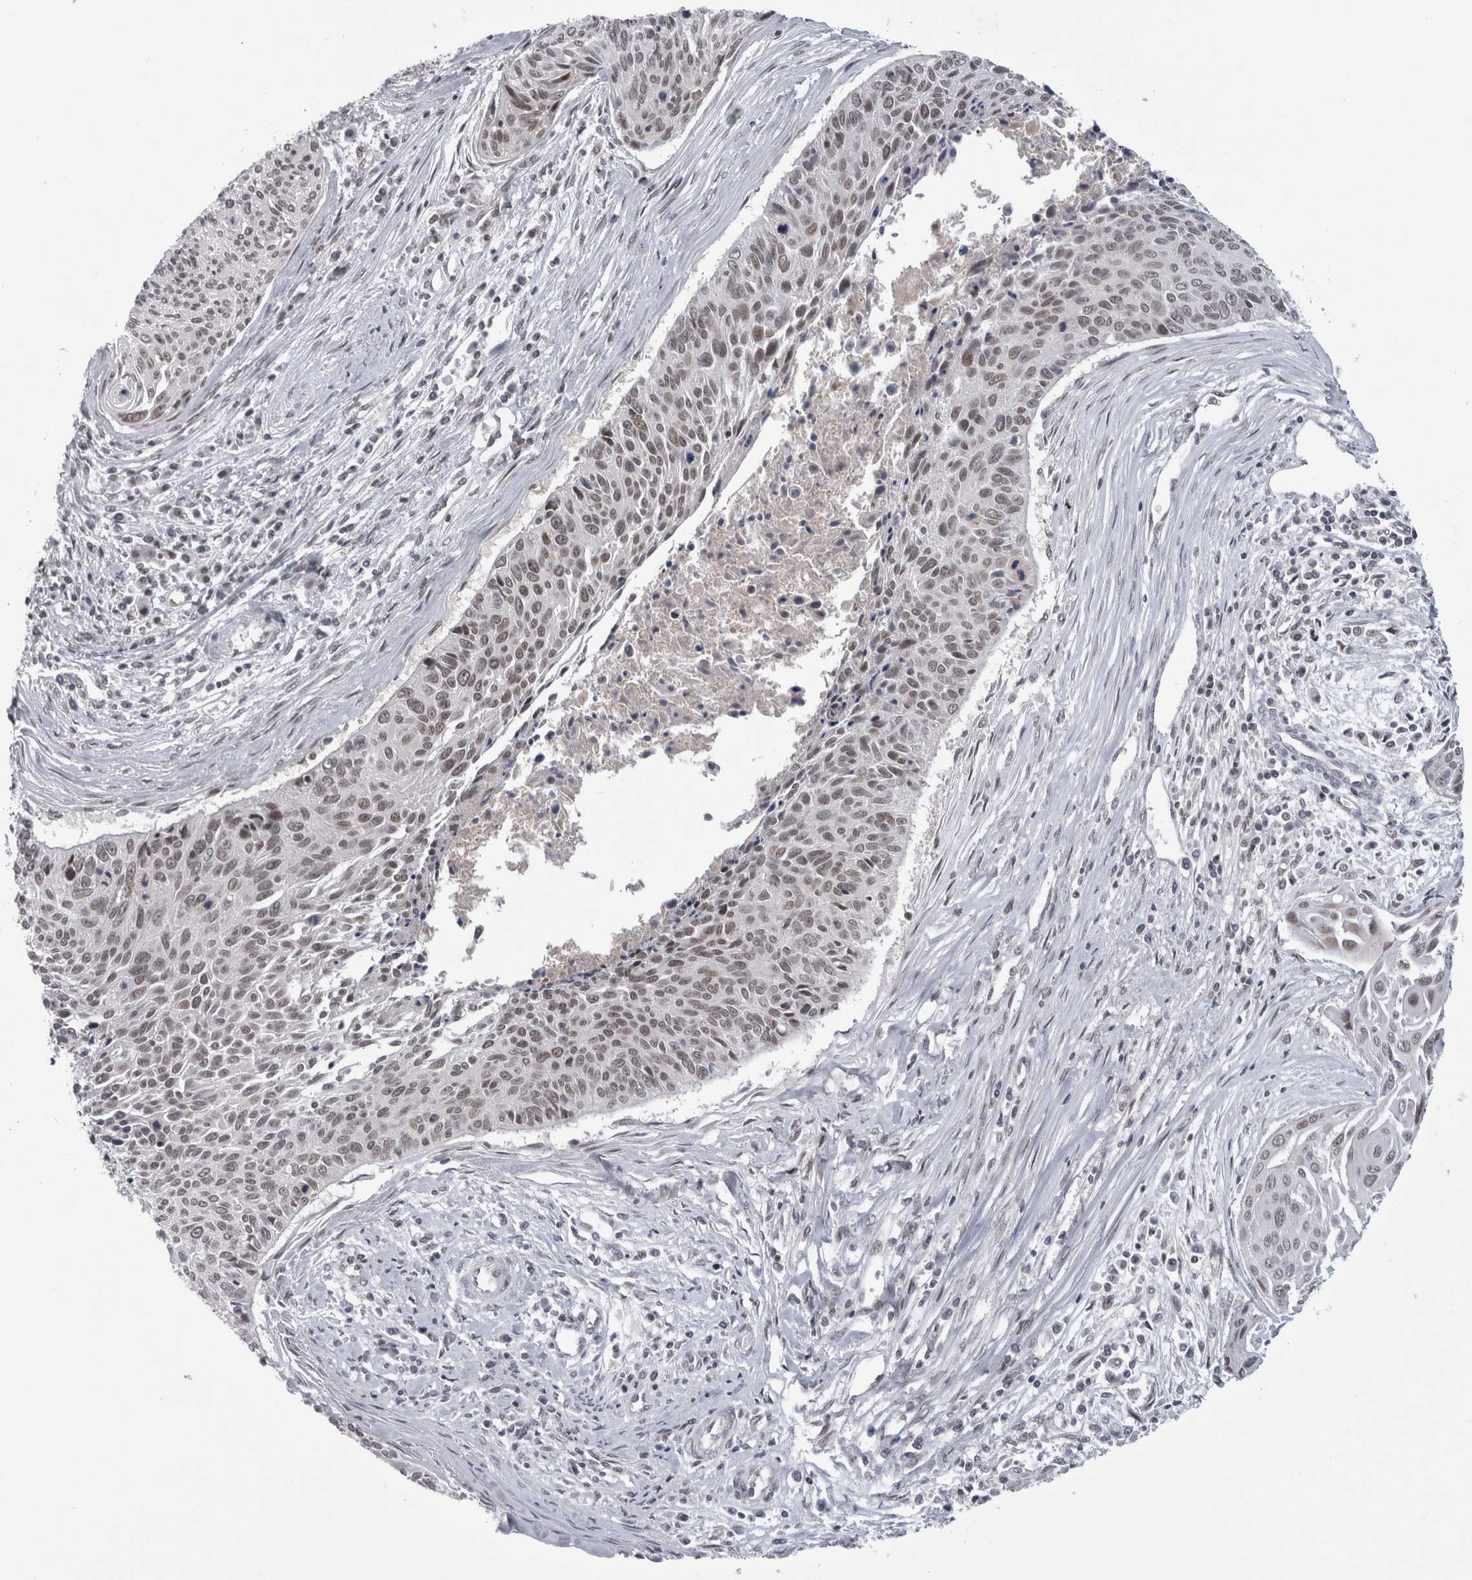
{"staining": {"intensity": "weak", "quantity": ">75%", "location": "nuclear"}, "tissue": "cervical cancer", "cell_type": "Tumor cells", "image_type": "cancer", "snomed": [{"axis": "morphology", "description": "Squamous cell carcinoma, NOS"}, {"axis": "topography", "description": "Cervix"}], "caption": "Human cervical cancer stained for a protein (brown) demonstrates weak nuclear positive positivity in approximately >75% of tumor cells.", "gene": "PSMB2", "patient": {"sex": "female", "age": 55}}